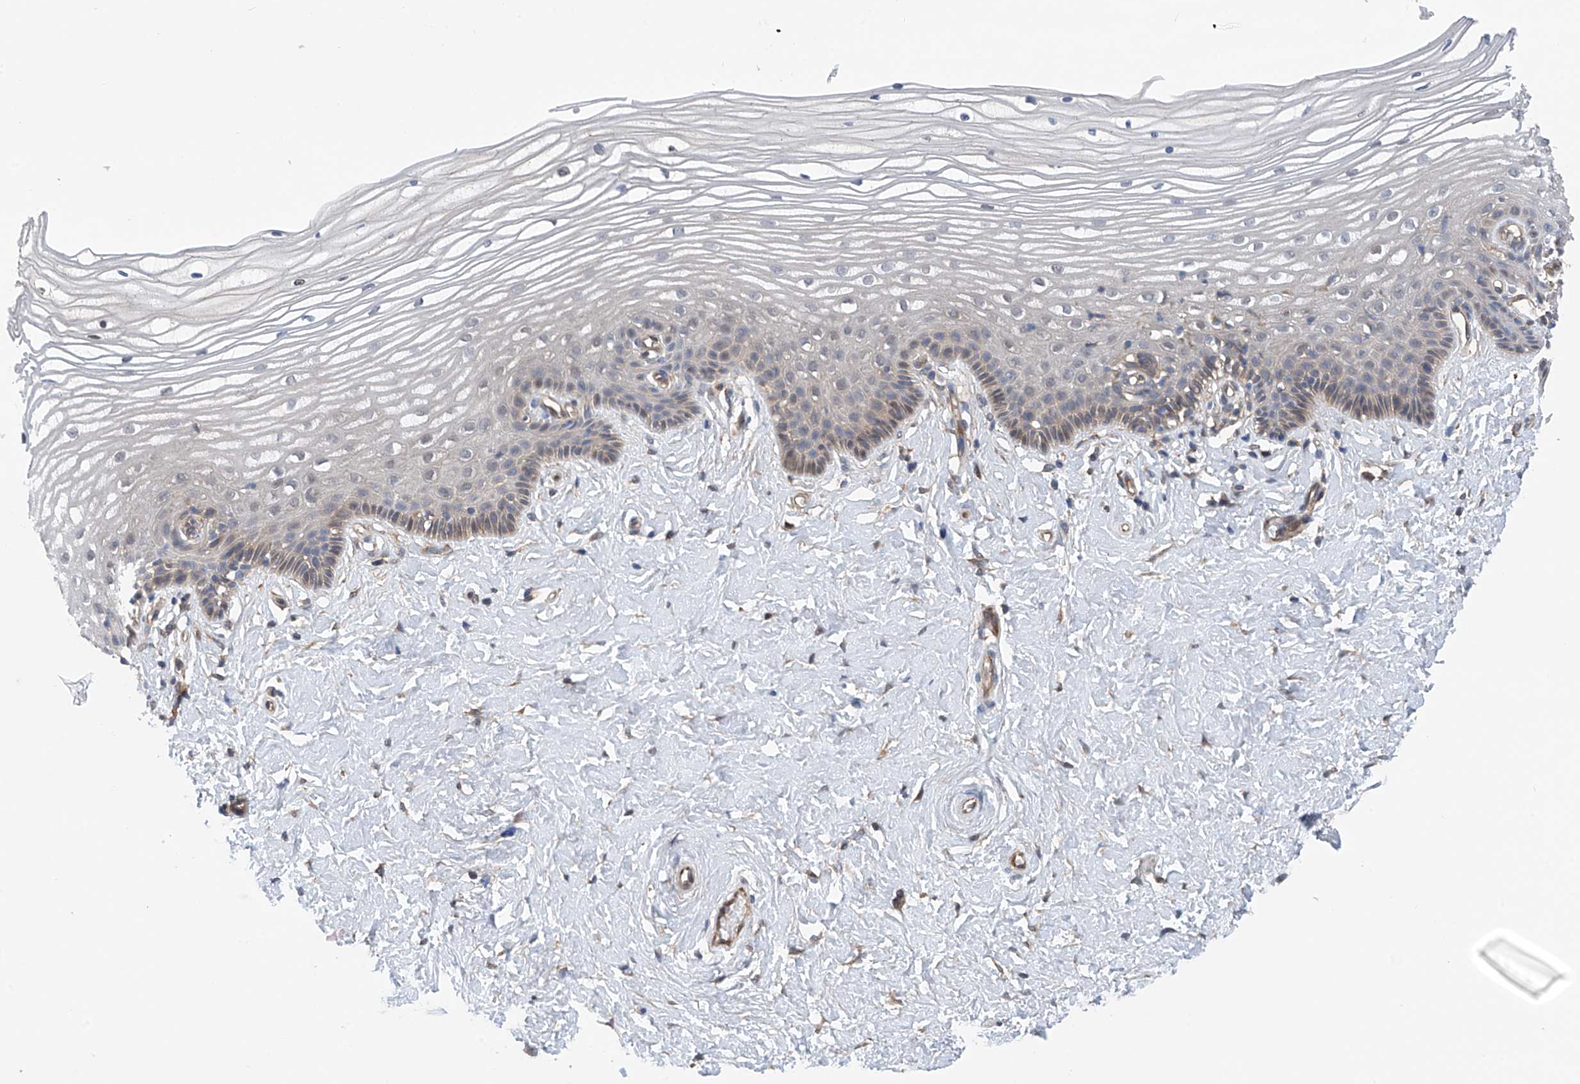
{"staining": {"intensity": "moderate", "quantity": "25%-75%", "location": "cytoplasmic/membranous"}, "tissue": "vagina", "cell_type": "Squamous epithelial cells", "image_type": "normal", "snomed": [{"axis": "morphology", "description": "Normal tissue, NOS"}, {"axis": "topography", "description": "Vagina"}, {"axis": "topography", "description": "Cervix"}], "caption": "High-power microscopy captured an immunohistochemistry image of unremarkable vagina, revealing moderate cytoplasmic/membranous positivity in approximately 25%-75% of squamous epithelial cells.", "gene": "CHPF", "patient": {"sex": "female", "age": 40}}